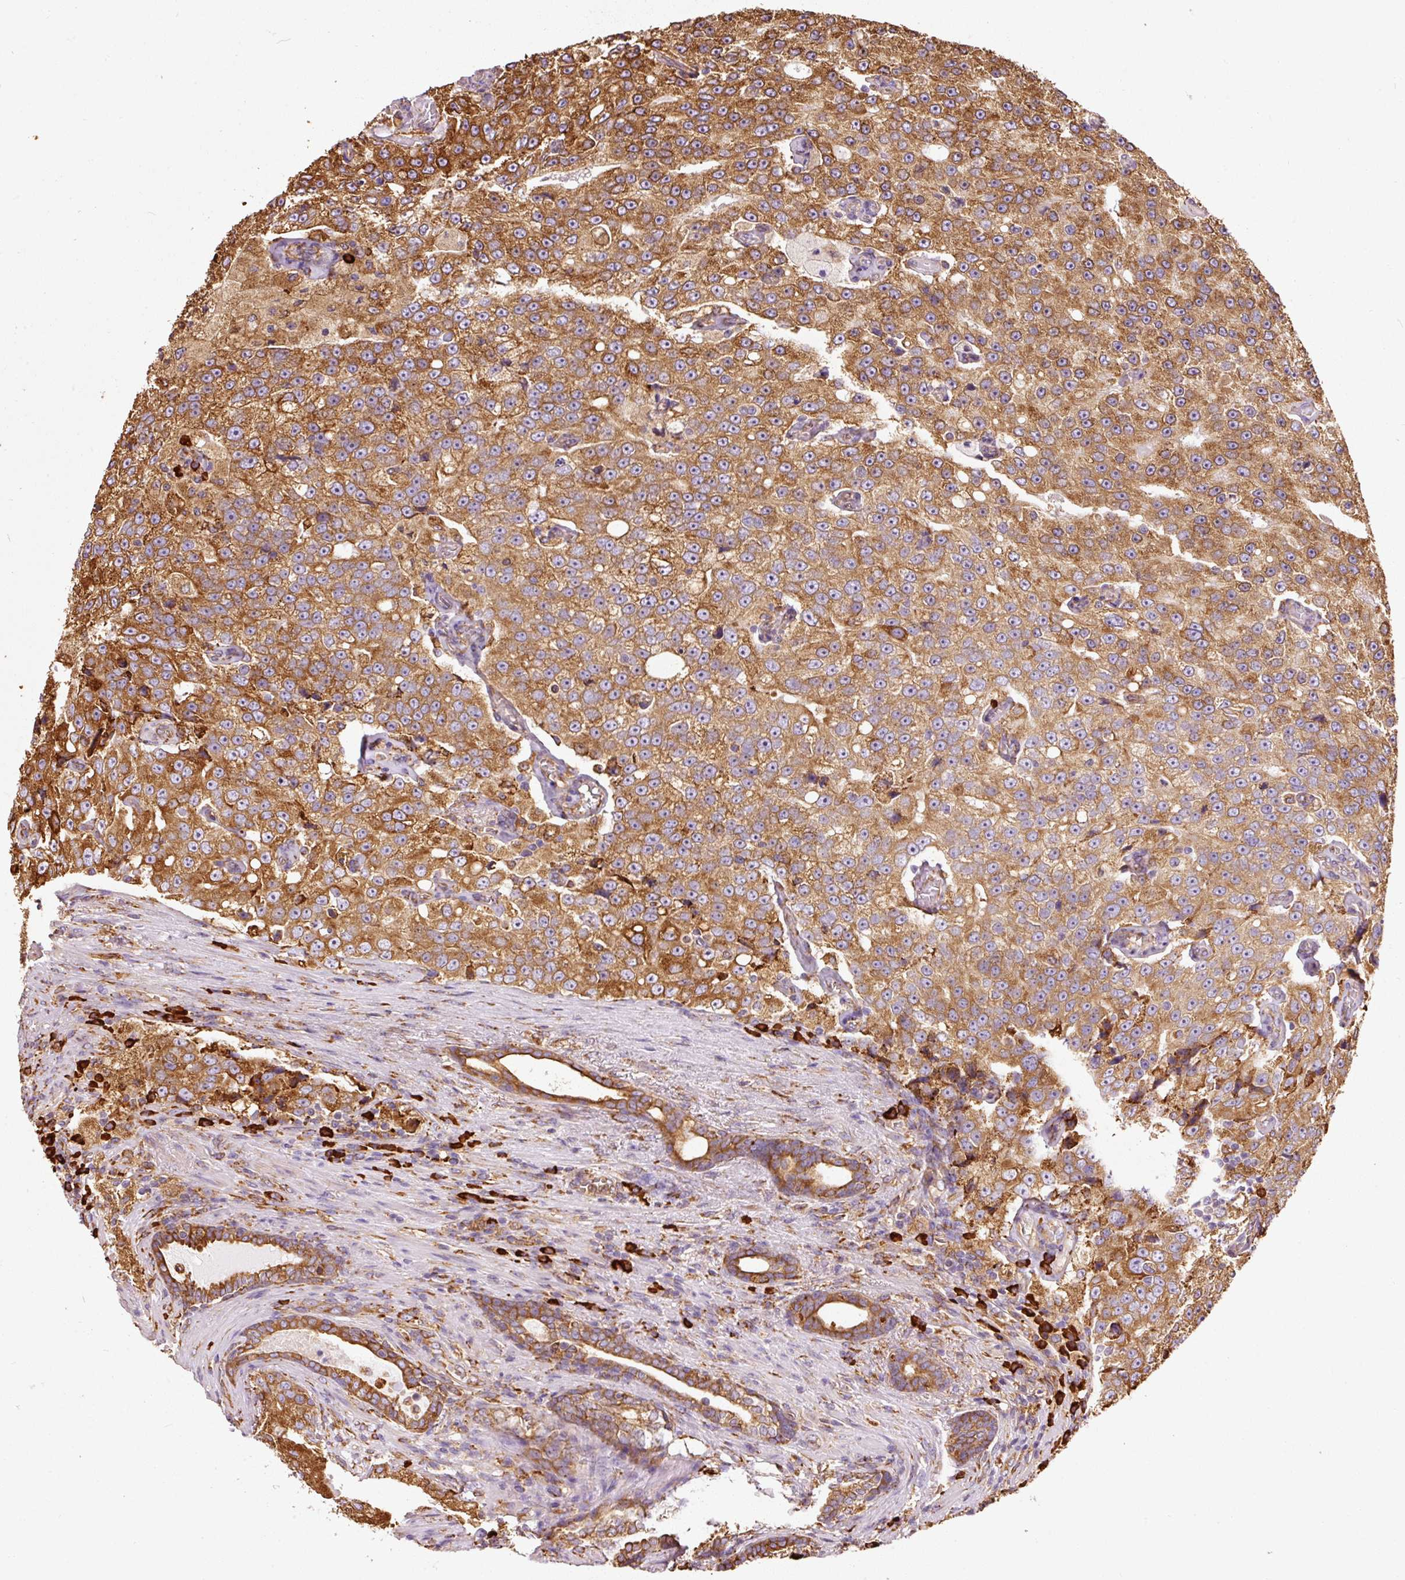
{"staining": {"intensity": "strong", "quantity": ">75%", "location": "cytoplasmic/membranous"}, "tissue": "prostate cancer", "cell_type": "Tumor cells", "image_type": "cancer", "snomed": [{"axis": "morphology", "description": "Adenocarcinoma, High grade"}, {"axis": "topography", "description": "Prostate"}], "caption": "An image showing strong cytoplasmic/membranous expression in about >75% of tumor cells in prostate cancer (high-grade adenocarcinoma), as visualized by brown immunohistochemical staining.", "gene": "KLC1", "patient": {"sex": "male", "age": 70}}